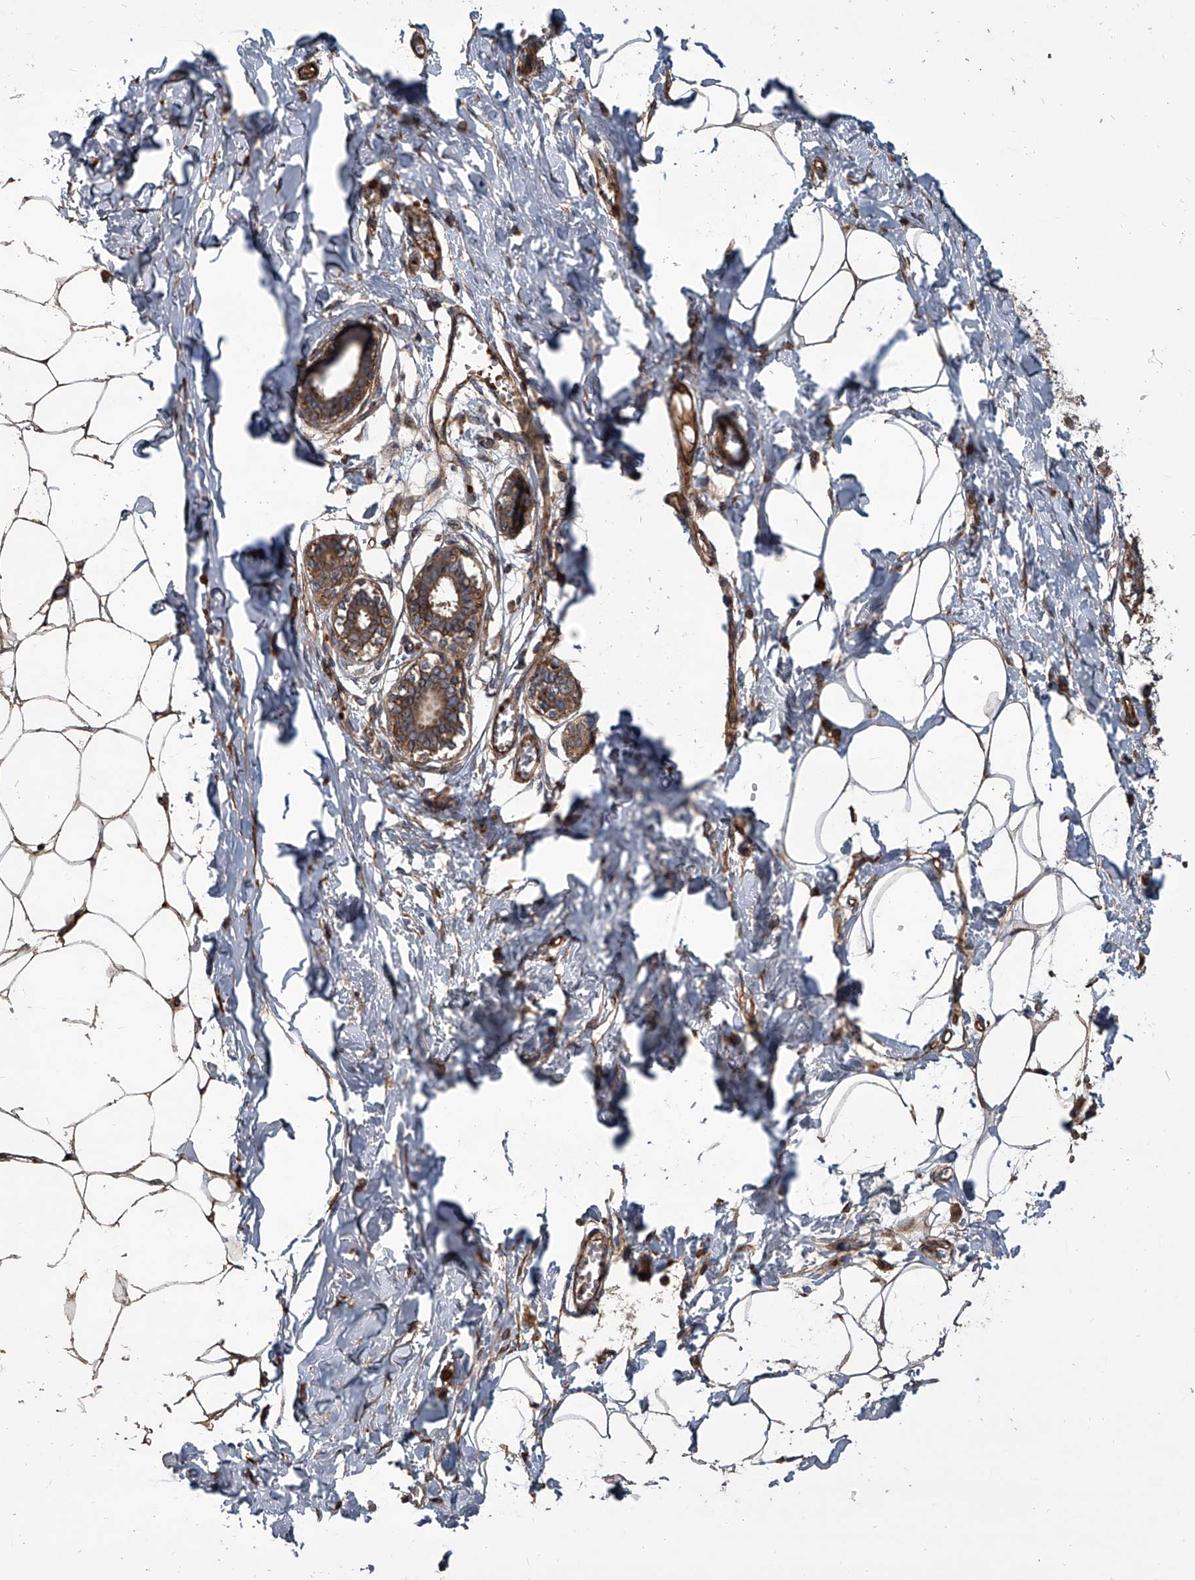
{"staining": {"intensity": "strong", "quantity": ">75%", "location": "cytoplasmic/membranous"}, "tissue": "breast", "cell_type": "Adipocytes", "image_type": "normal", "snomed": [{"axis": "morphology", "description": "Normal tissue, NOS"}, {"axis": "topography", "description": "Breast"}], "caption": "A histopathology image of breast stained for a protein demonstrates strong cytoplasmic/membranous brown staining in adipocytes.", "gene": "EVA1C", "patient": {"sex": "female", "age": 27}}